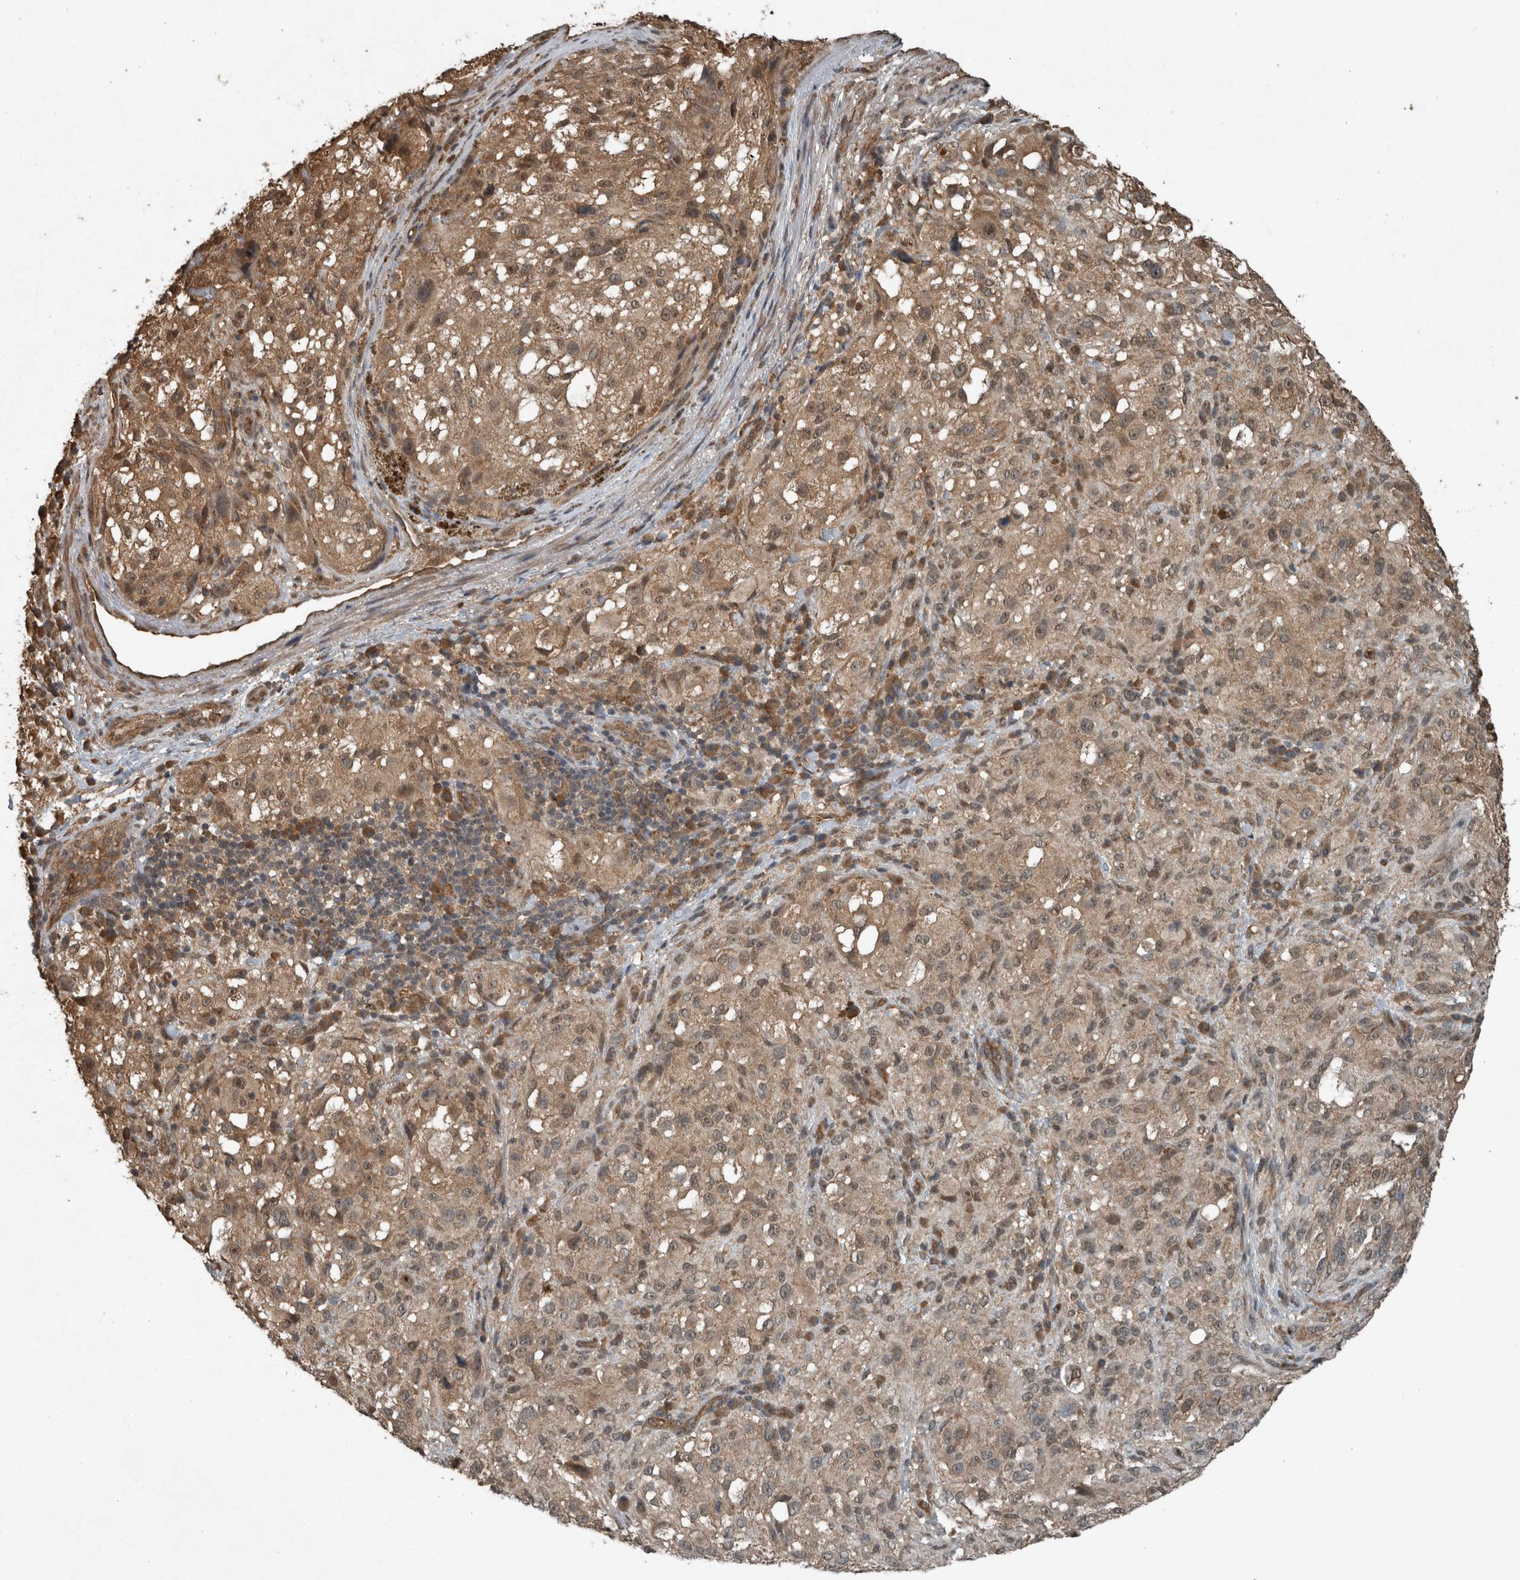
{"staining": {"intensity": "moderate", "quantity": ">75%", "location": "cytoplasmic/membranous,nuclear"}, "tissue": "melanoma", "cell_type": "Tumor cells", "image_type": "cancer", "snomed": [{"axis": "morphology", "description": "Necrosis, NOS"}, {"axis": "morphology", "description": "Malignant melanoma, NOS"}, {"axis": "topography", "description": "Skin"}], "caption": "Immunohistochemistry (IHC) micrograph of neoplastic tissue: malignant melanoma stained using IHC demonstrates medium levels of moderate protein expression localized specifically in the cytoplasmic/membranous and nuclear of tumor cells, appearing as a cytoplasmic/membranous and nuclear brown color.", "gene": "ARHGEF12", "patient": {"sex": "female", "age": 87}}